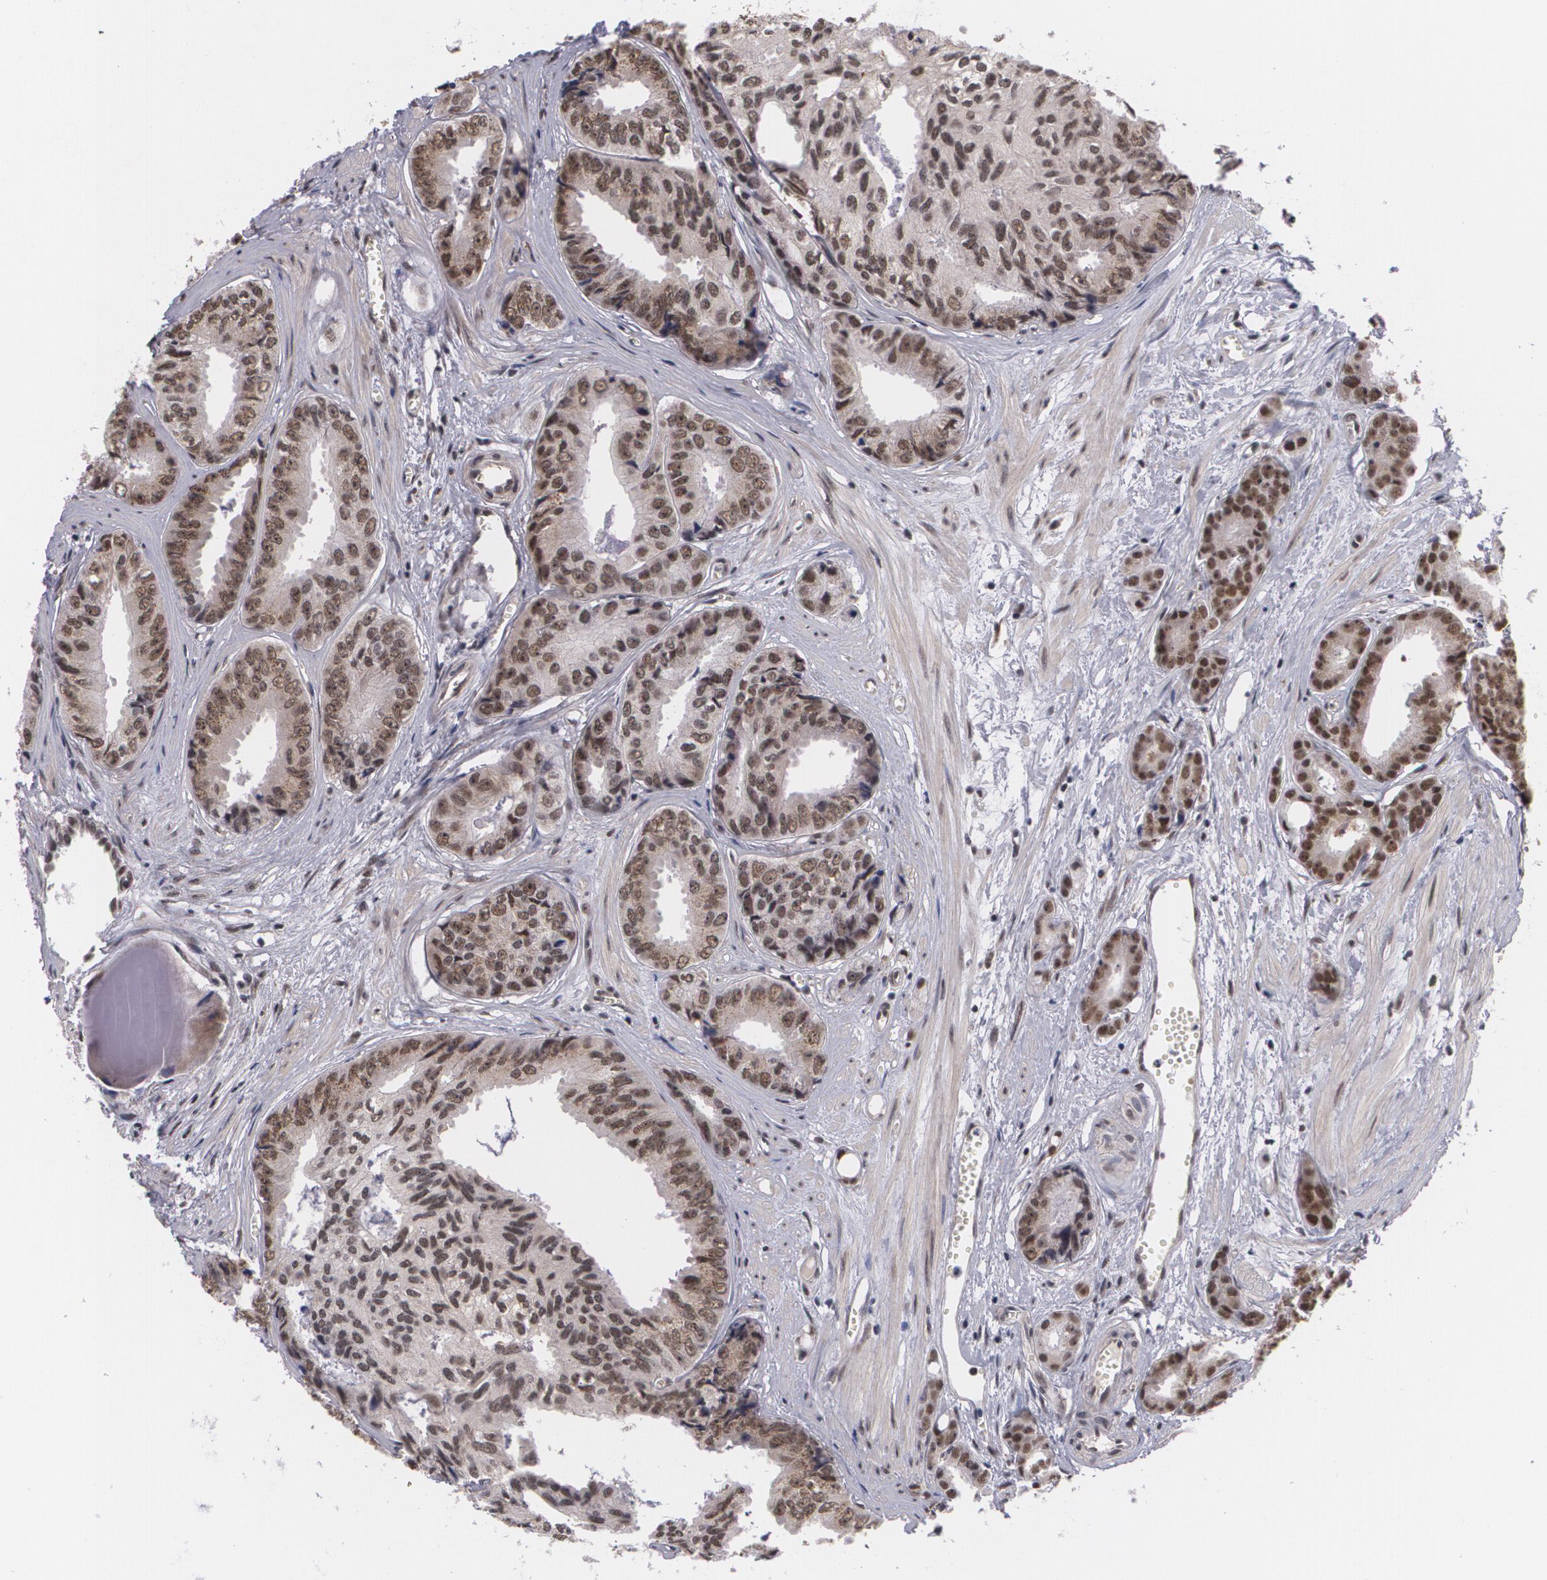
{"staining": {"intensity": "moderate", "quantity": ">75%", "location": "nuclear"}, "tissue": "prostate cancer", "cell_type": "Tumor cells", "image_type": "cancer", "snomed": [{"axis": "morphology", "description": "Adenocarcinoma, High grade"}, {"axis": "topography", "description": "Prostate"}], "caption": "Immunohistochemical staining of prostate adenocarcinoma (high-grade) shows medium levels of moderate nuclear positivity in approximately >75% of tumor cells.", "gene": "ALX1", "patient": {"sex": "male", "age": 56}}